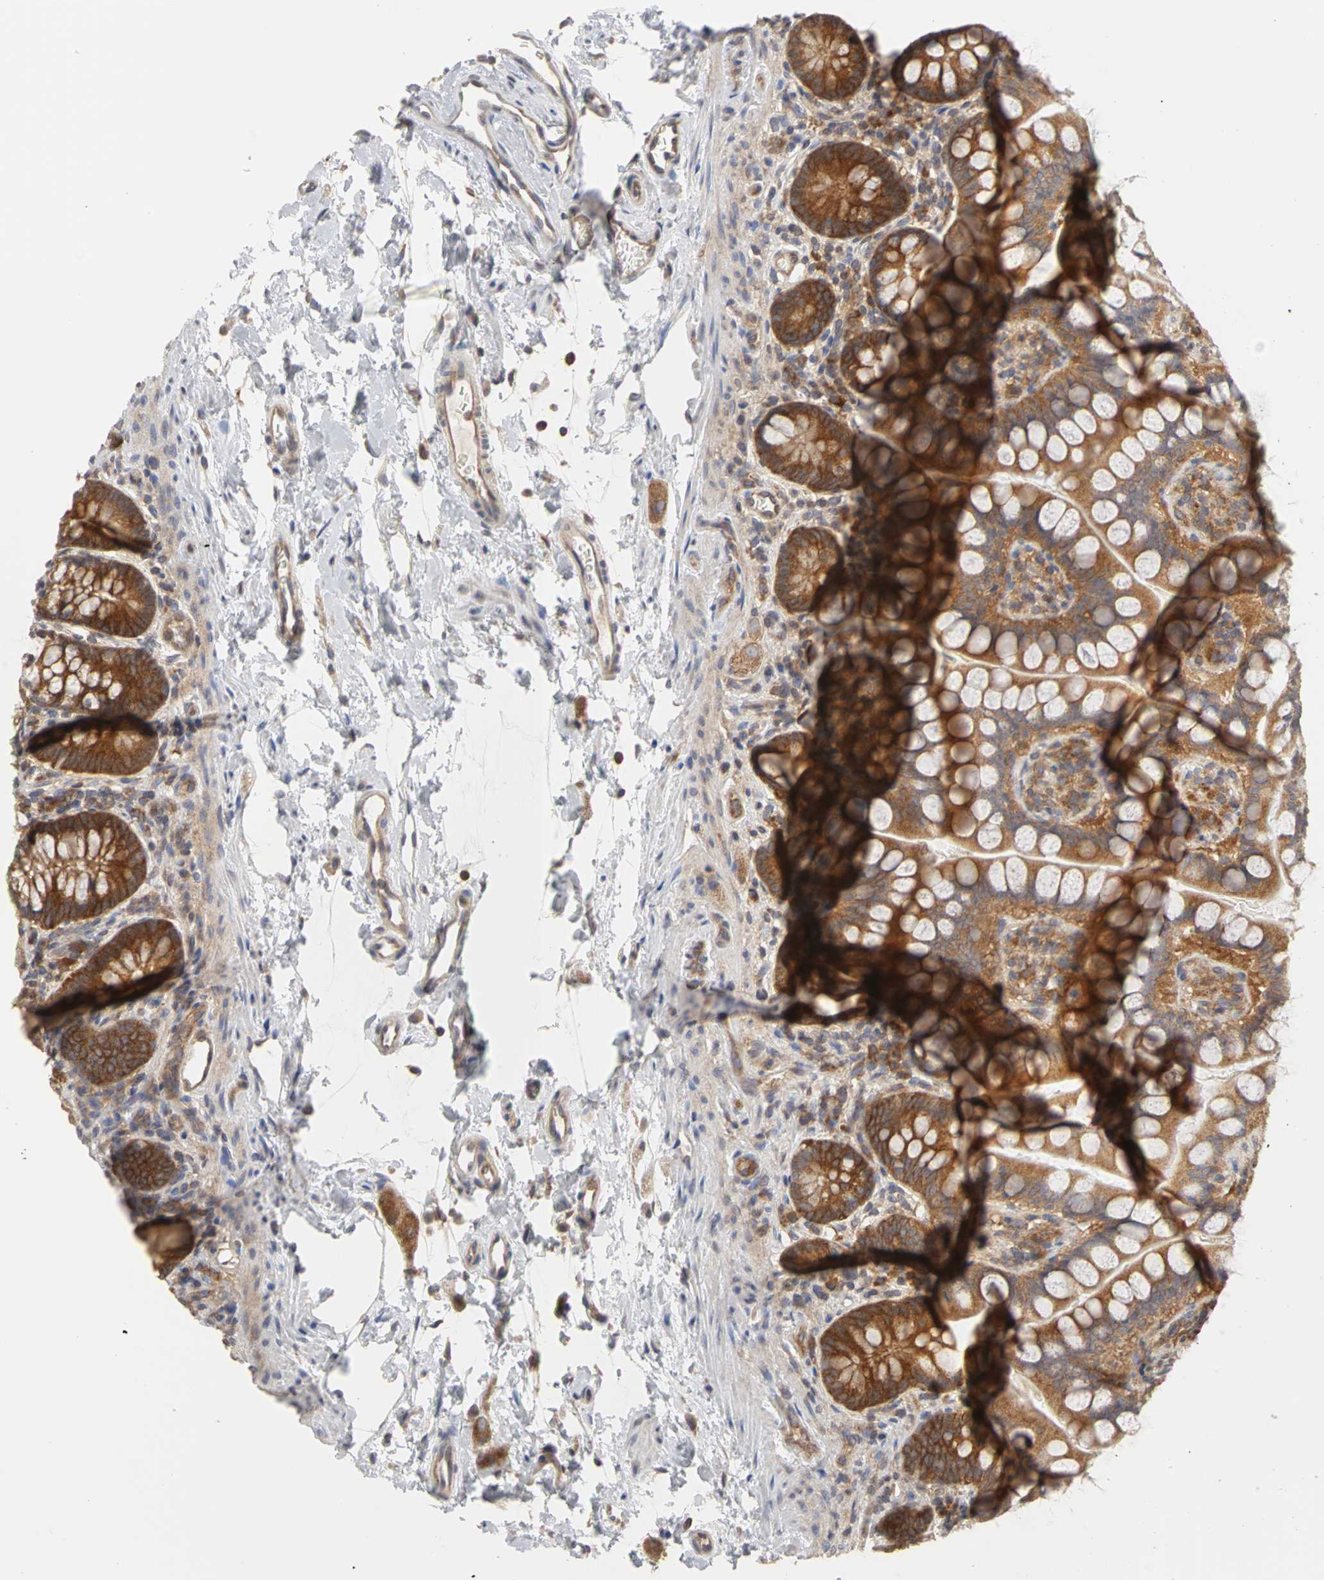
{"staining": {"intensity": "moderate", "quantity": ">75%", "location": "cytoplasmic/membranous"}, "tissue": "small intestine", "cell_type": "Glandular cells", "image_type": "normal", "snomed": [{"axis": "morphology", "description": "Normal tissue, NOS"}, {"axis": "topography", "description": "Small intestine"}], "caption": "A histopathology image showing moderate cytoplasmic/membranous expression in about >75% of glandular cells in unremarkable small intestine, as visualized by brown immunohistochemical staining.", "gene": "IRAK1", "patient": {"sex": "female", "age": 58}}